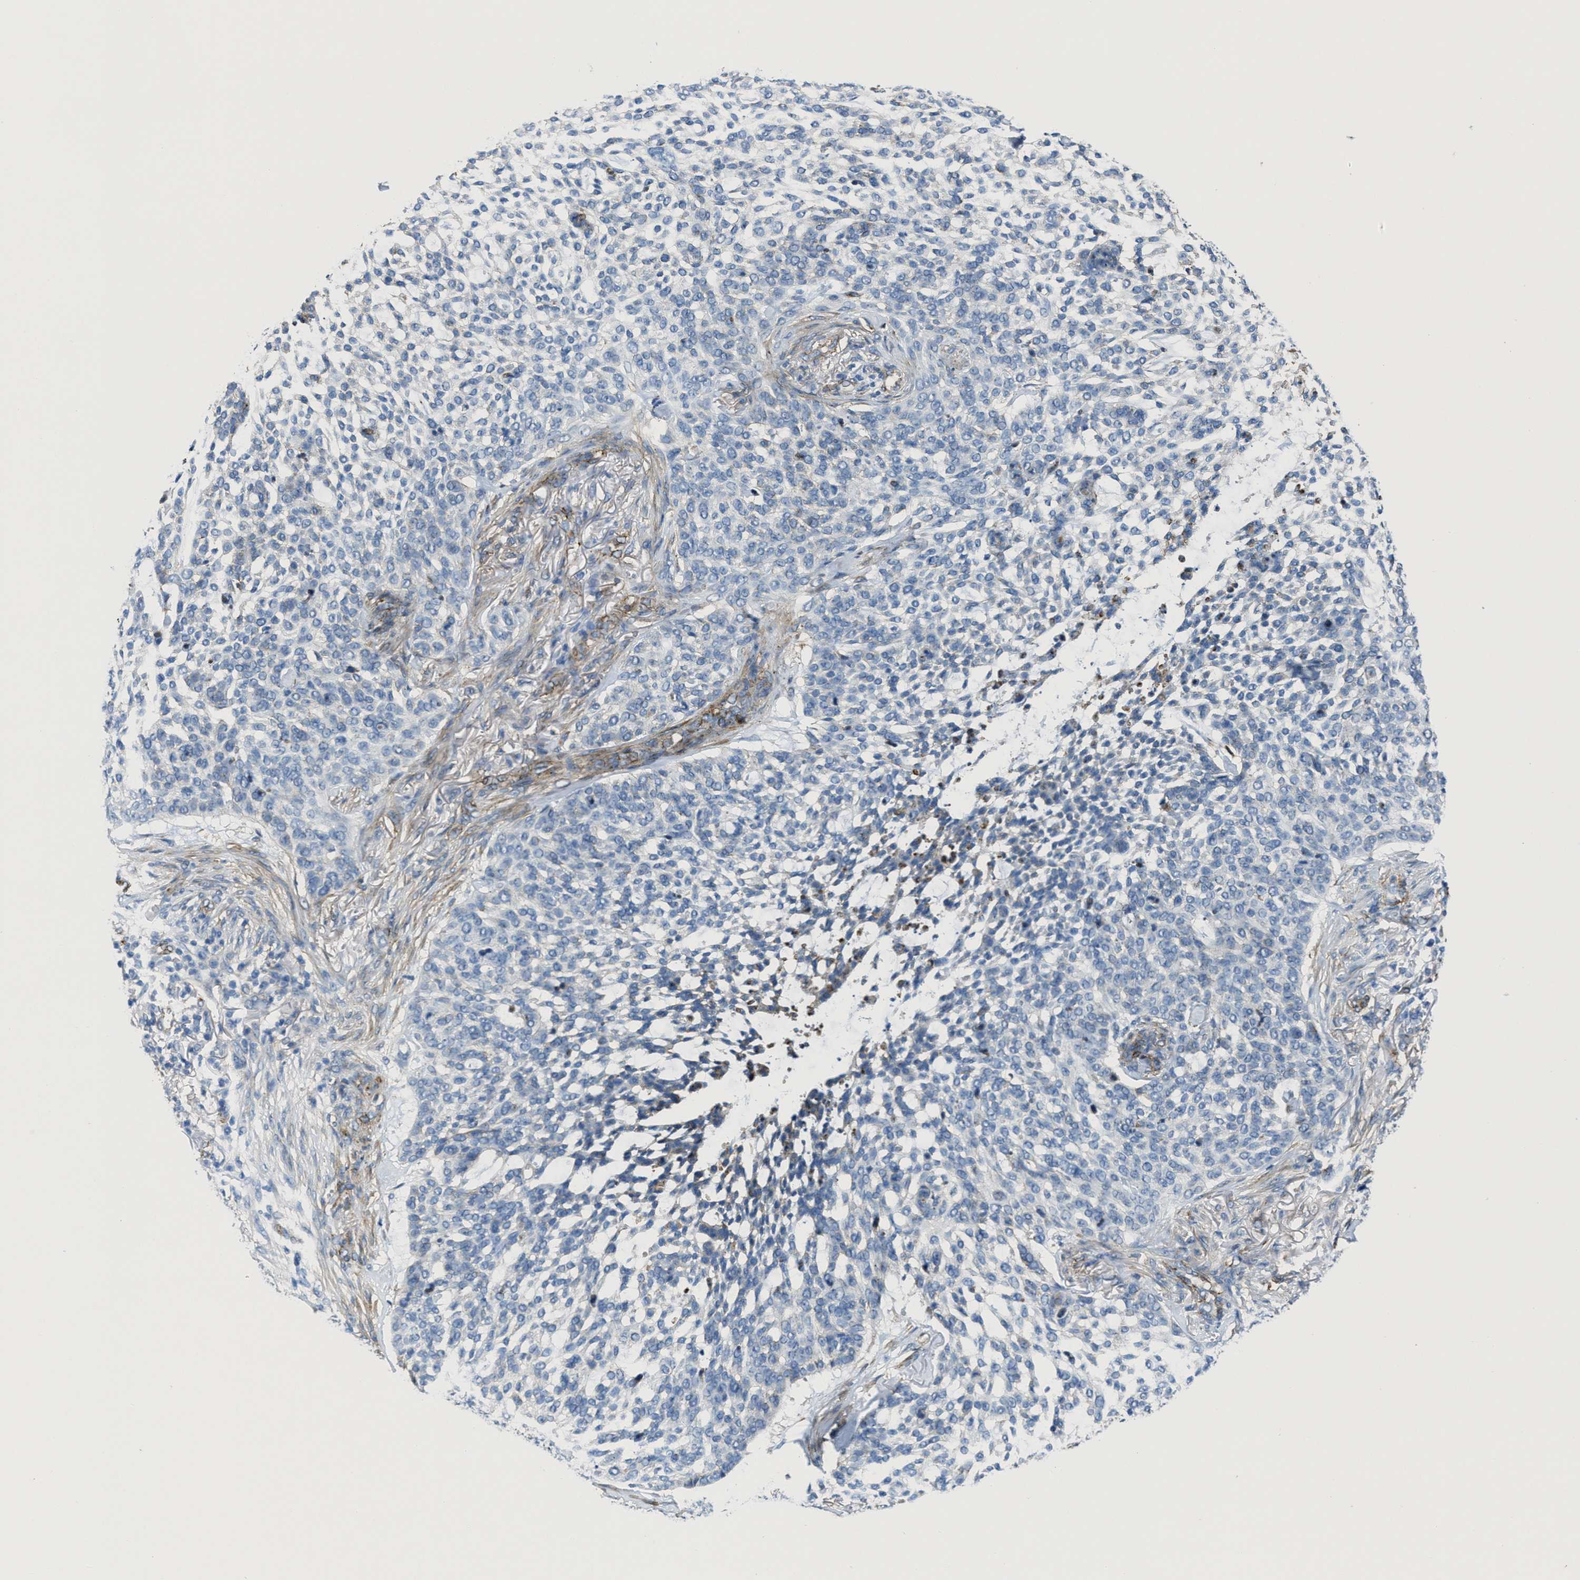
{"staining": {"intensity": "weak", "quantity": "<25%", "location": "cytoplasmic/membranous"}, "tissue": "skin cancer", "cell_type": "Tumor cells", "image_type": "cancer", "snomed": [{"axis": "morphology", "description": "Basal cell carcinoma"}, {"axis": "topography", "description": "Skin"}], "caption": "Photomicrograph shows no significant protein staining in tumor cells of skin basal cell carcinoma.", "gene": "NAB1", "patient": {"sex": "female", "age": 64}}